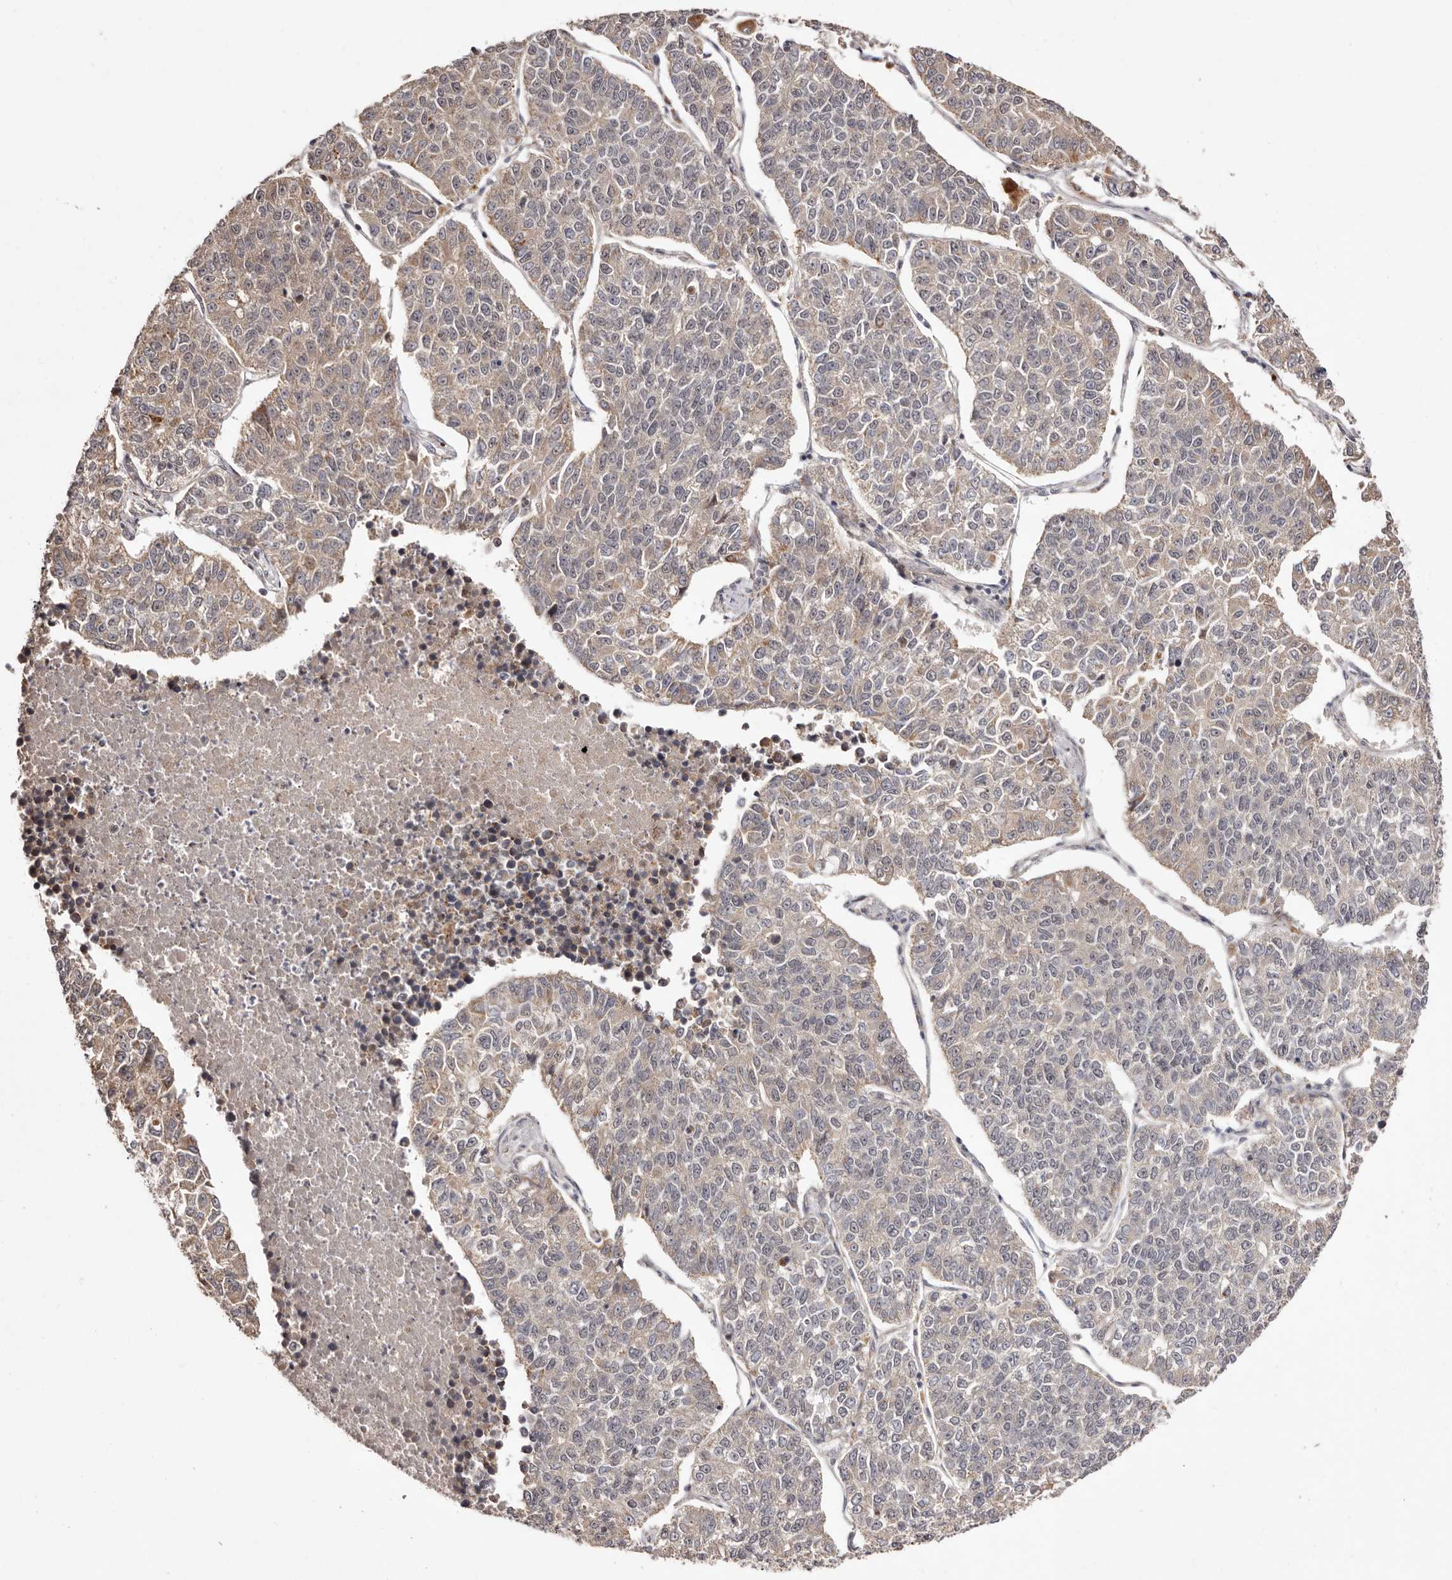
{"staining": {"intensity": "weak", "quantity": "<25%", "location": "cytoplasmic/membranous"}, "tissue": "lung cancer", "cell_type": "Tumor cells", "image_type": "cancer", "snomed": [{"axis": "morphology", "description": "Adenocarcinoma, NOS"}, {"axis": "topography", "description": "Lung"}], "caption": "Histopathology image shows no protein expression in tumor cells of lung adenocarcinoma tissue. Brightfield microscopy of immunohistochemistry (IHC) stained with DAB (brown) and hematoxylin (blue), captured at high magnification.", "gene": "EGR3", "patient": {"sex": "male", "age": 49}}